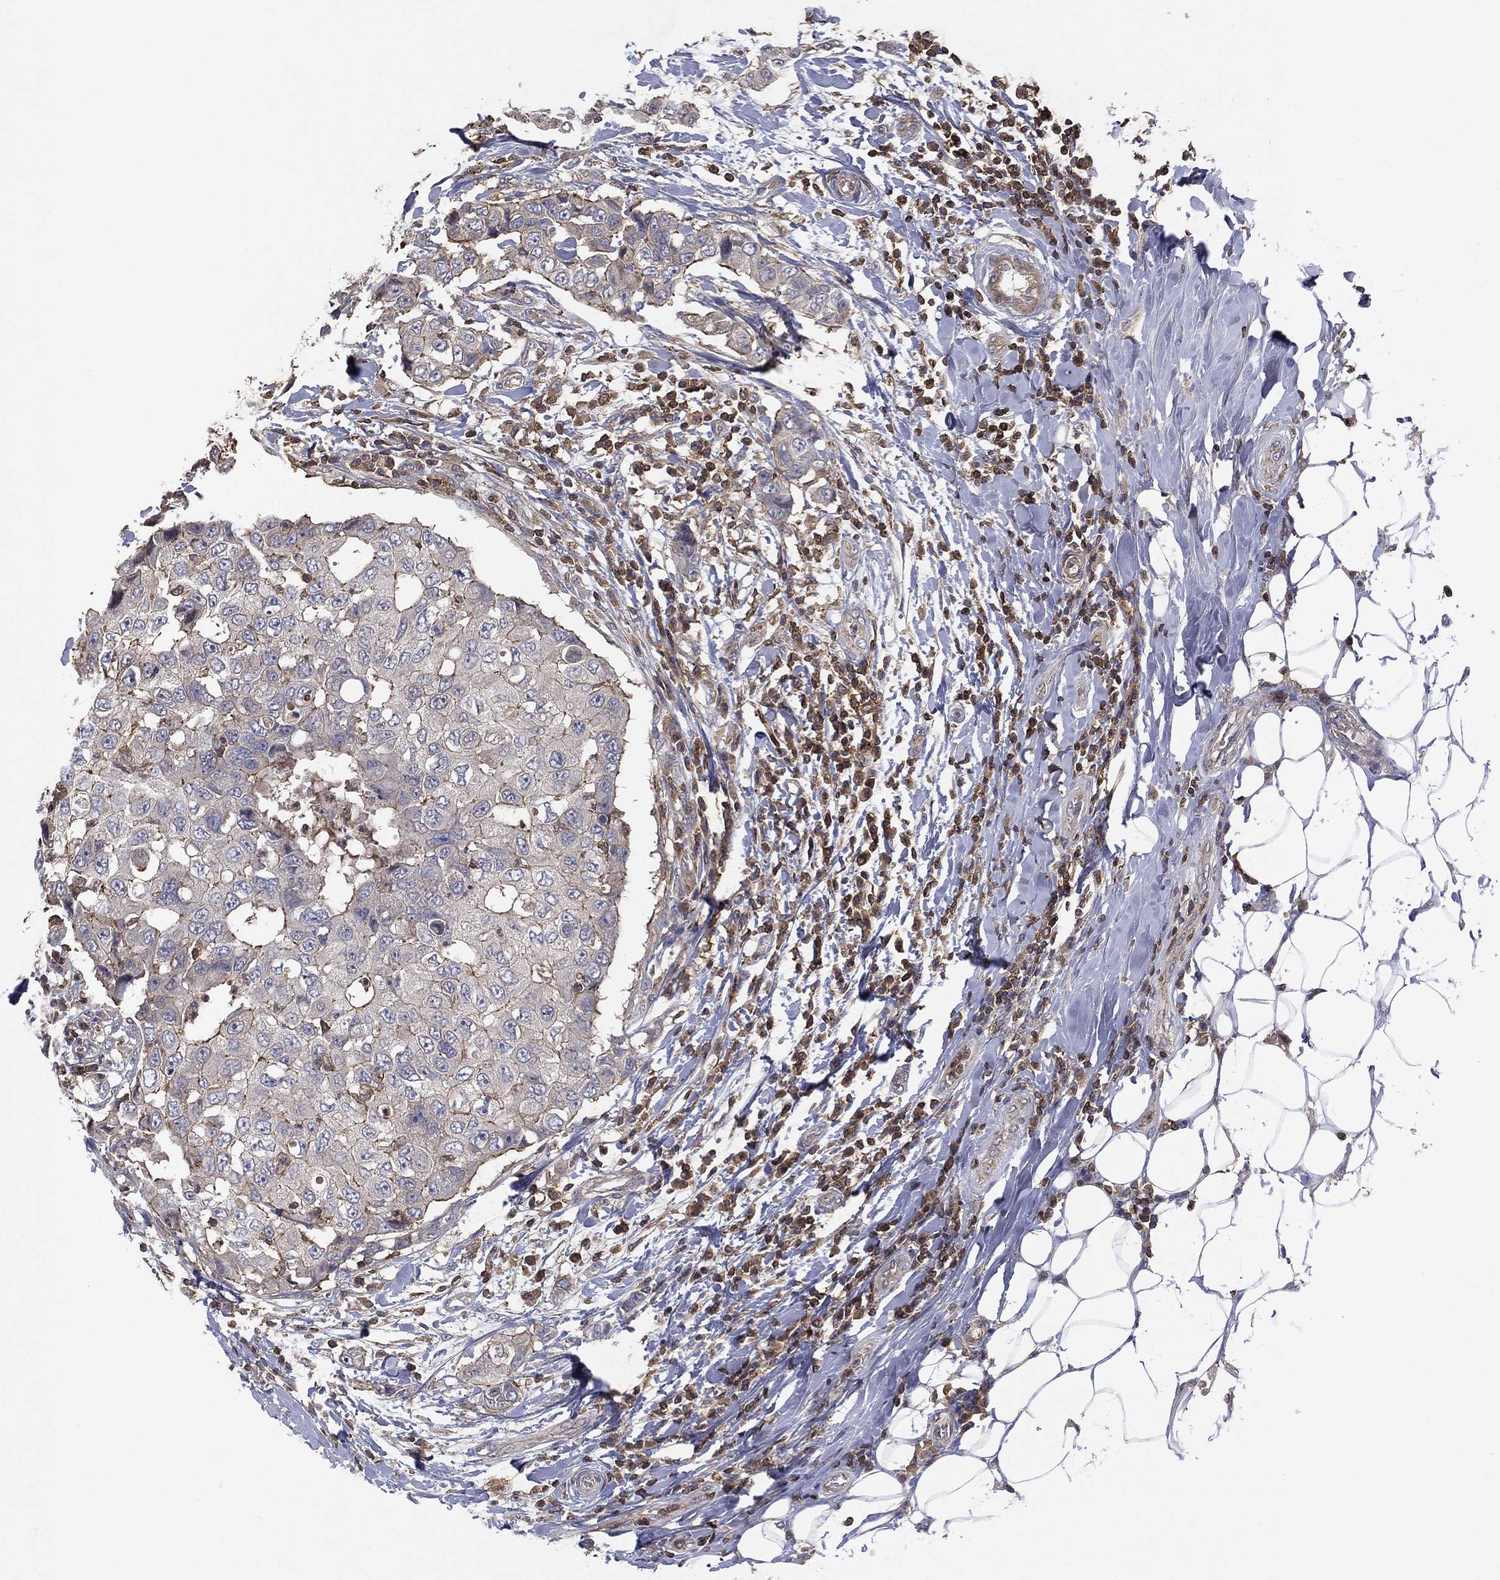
{"staining": {"intensity": "weak", "quantity": "<25%", "location": "cytoplasmic/membranous"}, "tissue": "breast cancer", "cell_type": "Tumor cells", "image_type": "cancer", "snomed": [{"axis": "morphology", "description": "Duct carcinoma"}, {"axis": "topography", "description": "Breast"}], "caption": "Immunohistochemistry histopathology image of breast invasive ductal carcinoma stained for a protein (brown), which demonstrates no staining in tumor cells. The staining is performed using DAB (3,3'-diaminobenzidine) brown chromogen with nuclei counter-stained in using hematoxylin.", "gene": "DOCK8", "patient": {"sex": "female", "age": 27}}